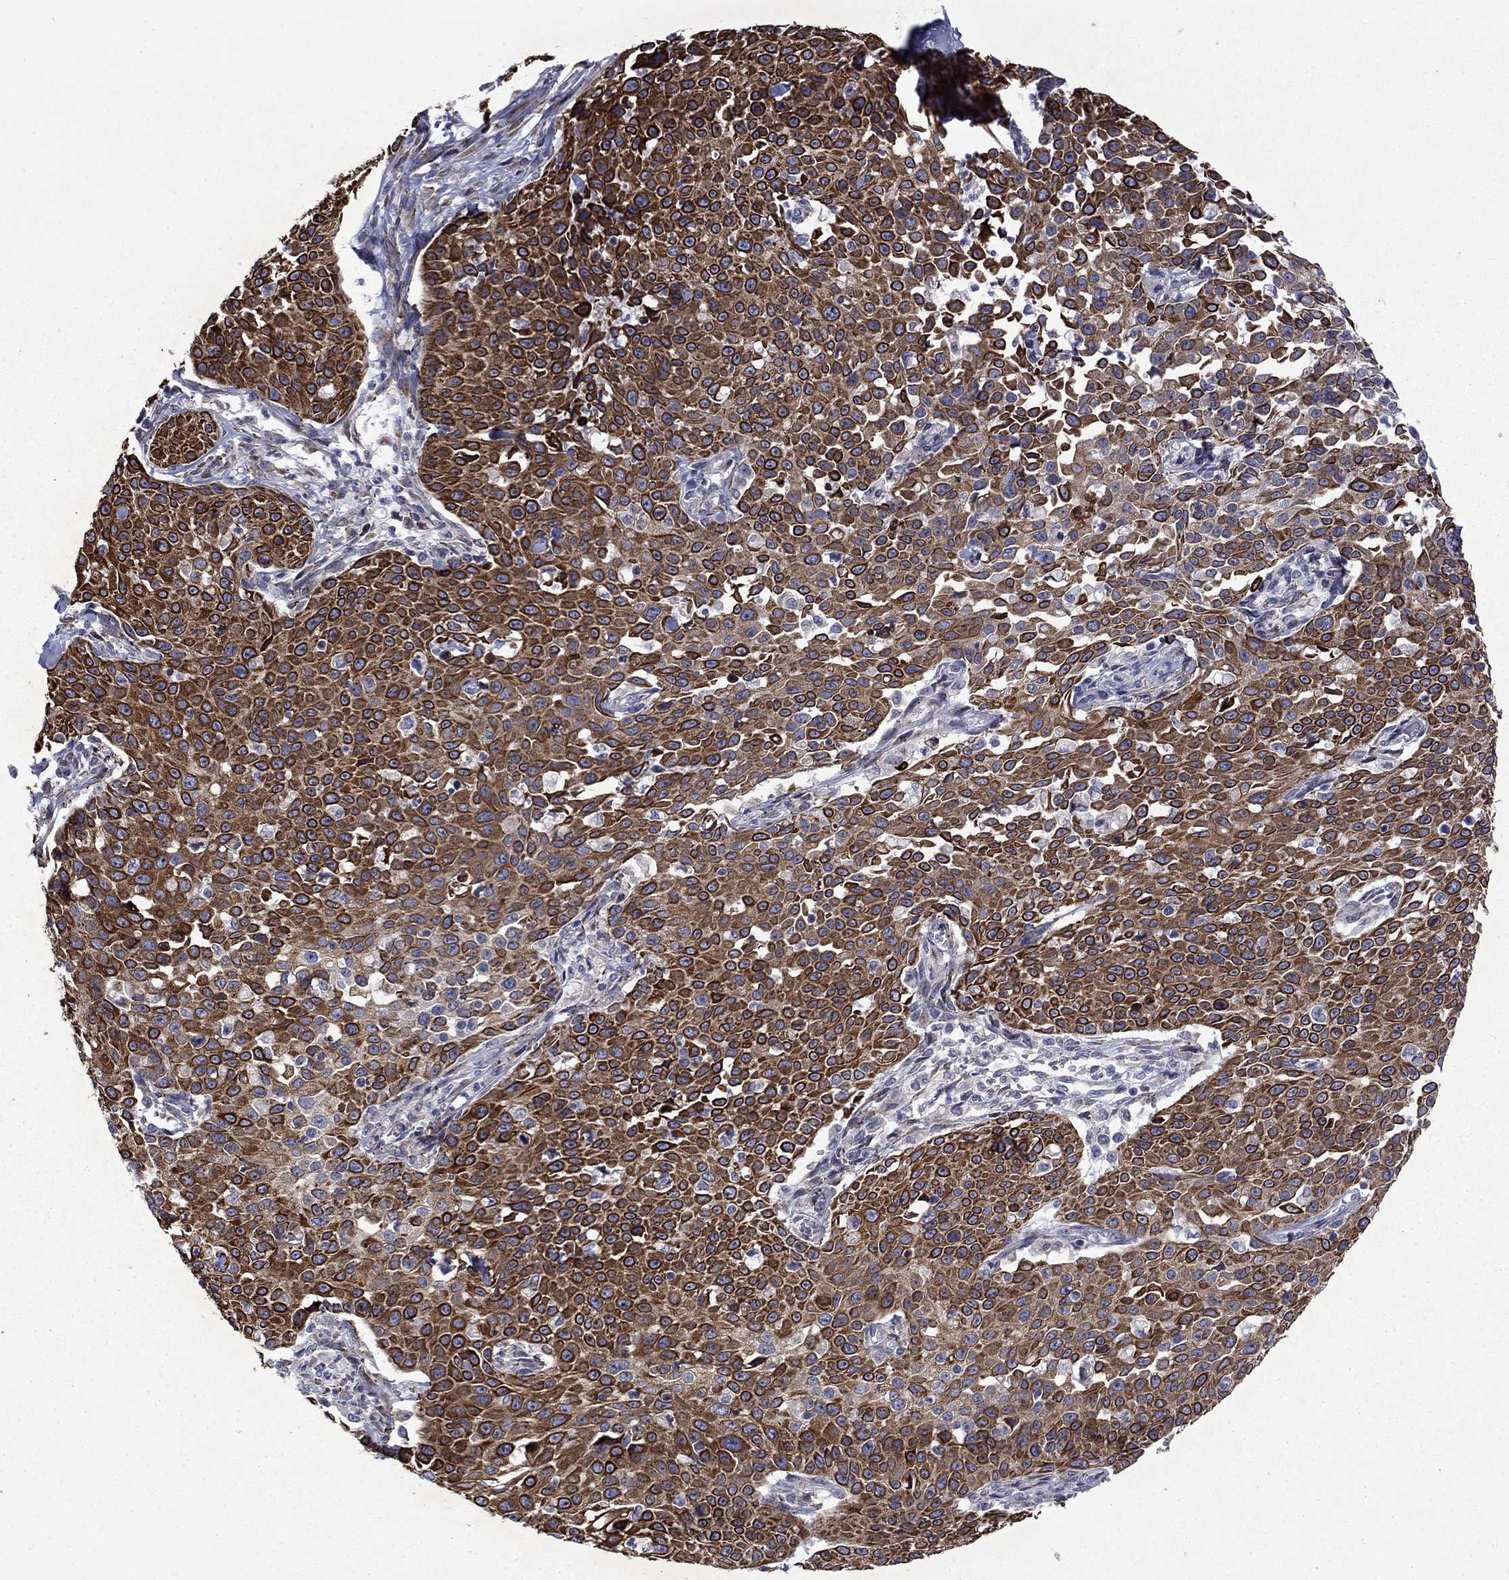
{"staining": {"intensity": "strong", "quantity": ">75%", "location": "cytoplasmic/membranous,nuclear"}, "tissue": "cervical cancer", "cell_type": "Tumor cells", "image_type": "cancer", "snomed": [{"axis": "morphology", "description": "Squamous cell carcinoma, NOS"}, {"axis": "topography", "description": "Cervix"}], "caption": "This is a micrograph of immunohistochemistry (IHC) staining of cervical squamous cell carcinoma, which shows strong expression in the cytoplasmic/membranous and nuclear of tumor cells.", "gene": "TMPRSS11A", "patient": {"sex": "female", "age": 26}}